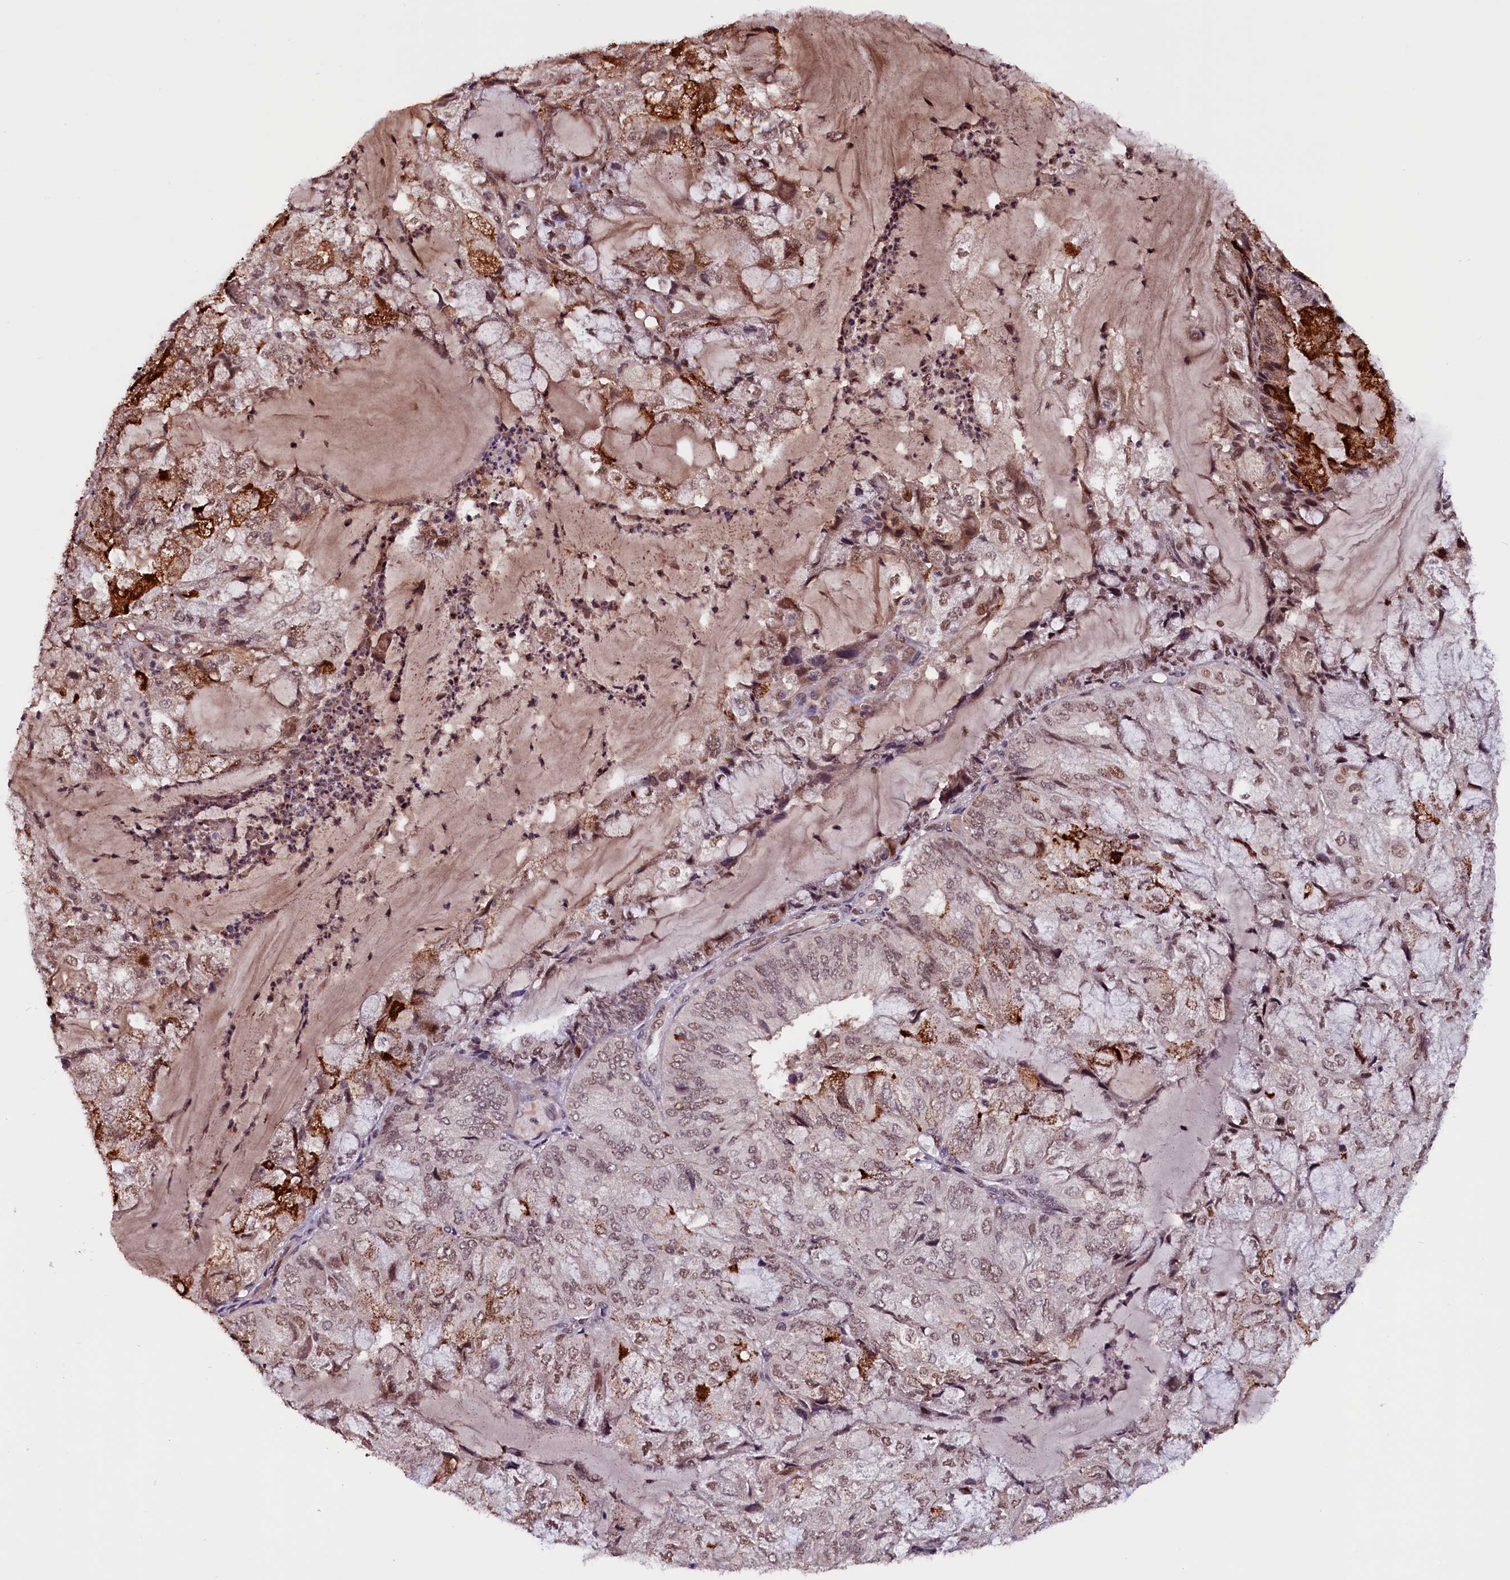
{"staining": {"intensity": "moderate", "quantity": ">75%", "location": "cytoplasmic/membranous,nuclear"}, "tissue": "endometrial cancer", "cell_type": "Tumor cells", "image_type": "cancer", "snomed": [{"axis": "morphology", "description": "Adenocarcinoma, NOS"}, {"axis": "topography", "description": "Endometrium"}], "caption": "Human endometrial cancer stained with a brown dye exhibits moderate cytoplasmic/membranous and nuclear positive staining in about >75% of tumor cells.", "gene": "RNMT", "patient": {"sex": "female", "age": 81}}